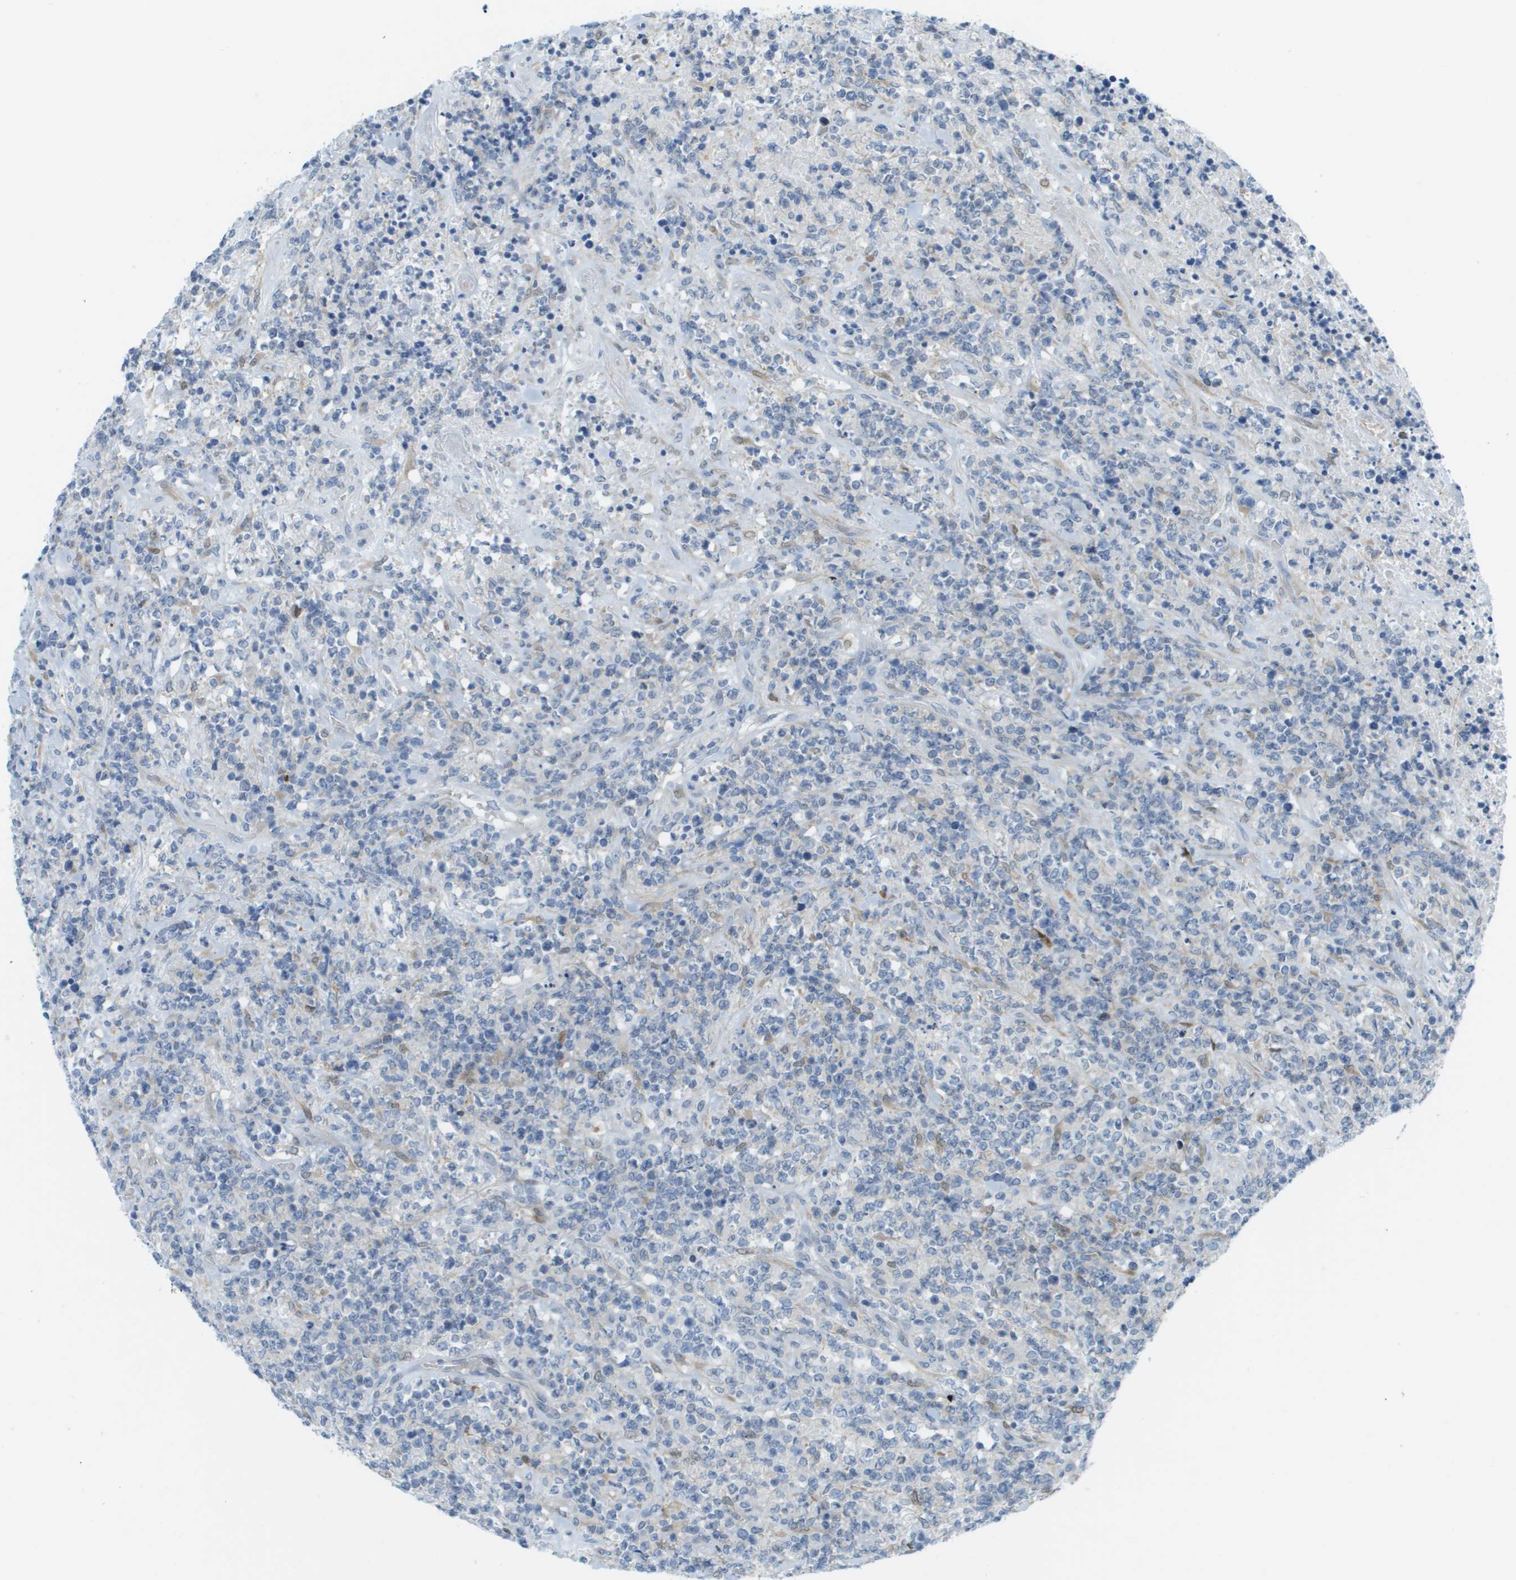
{"staining": {"intensity": "negative", "quantity": "none", "location": "none"}, "tissue": "lymphoma", "cell_type": "Tumor cells", "image_type": "cancer", "snomed": [{"axis": "morphology", "description": "Malignant lymphoma, non-Hodgkin's type, High grade"}, {"axis": "topography", "description": "Soft tissue"}], "caption": "This is an immunohistochemistry micrograph of human high-grade malignant lymphoma, non-Hodgkin's type. There is no positivity in tumor cells.", "gene": "CUL9", "patient": {"sex": "male", "age": 18}}